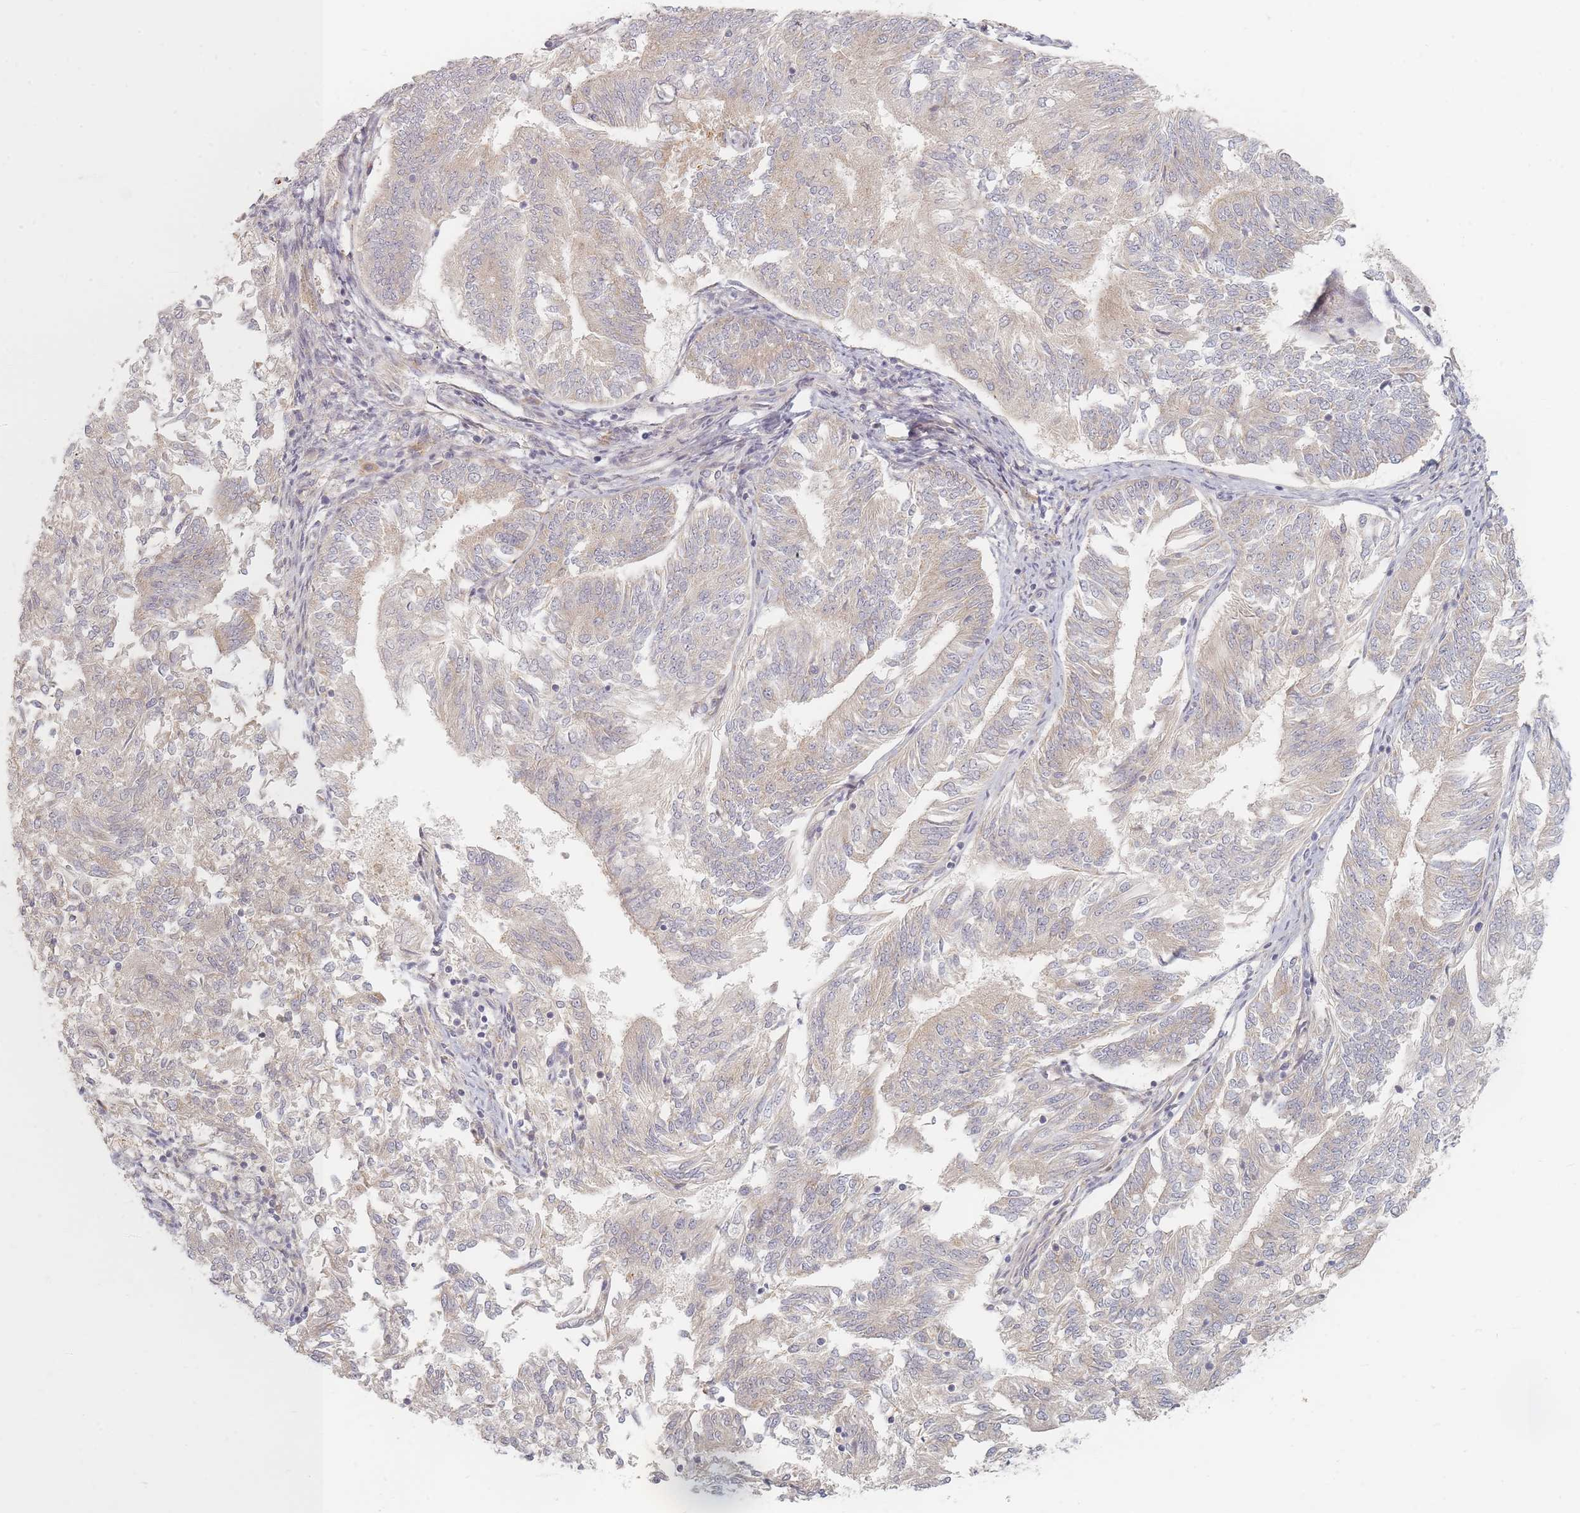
{"staining": {"intensity": "weak", "quantity": ">75%", "location": "cytoplasmic/membranous"}, "tissue": "endometrial cancer", "cell_type": "Tumor cells", "image_type": "cancer", "snomed": [{"axis": "morphology", "description": "Adenocarcinoma, NOS"}, {"axis": "topography", "description": "Endometrium"}], "caption": "Immunohistochemistry histopathology image of neoplastic tissue: endometrial cancer stained using IHC demonstrates low levels of weak protein expression localized specifically in the cytoplasmic/membranous of tumor cells, appearing as a cytoplasmic/membranous brown color.", "gene": "ZKSCAN7", "patient": {"sex": "female", "age": 58}}